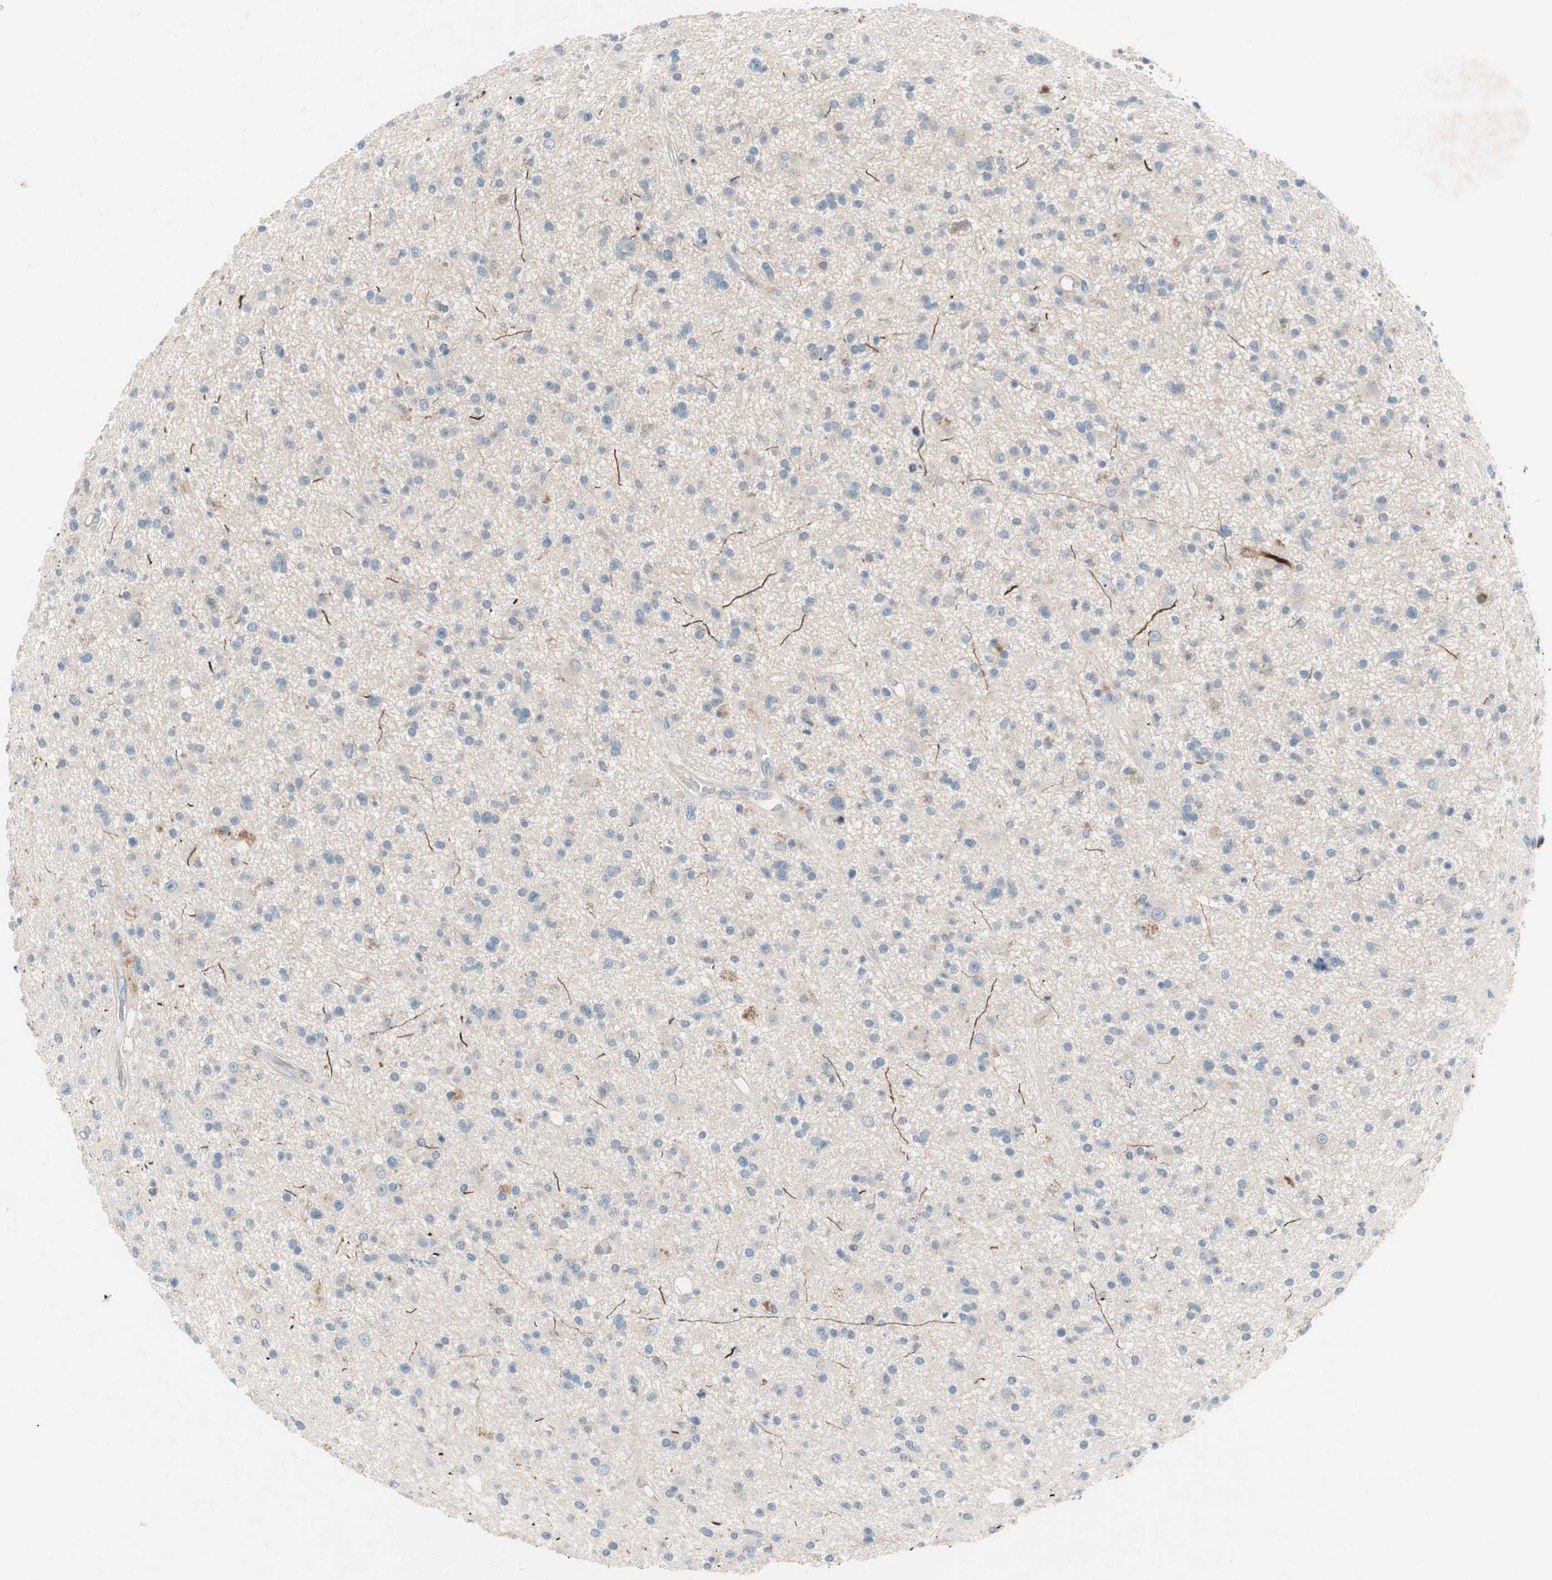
{"staining": {"intensity": "negative", "quantity": "none", "location": "none"}, "tissue": "glioma", "cell_type": "Tumor cells", "image_type": "cancer", "snomed": [{"axis": "morphology", "description": "Glioma, malignant, High grade"}, {"axis": "topography", "description": "Brain"}], "caption": "There is no significant staining in tumor cells of glioma.", "gene": "PRRG4", "patient": {"sex": "male", "age": 33}}